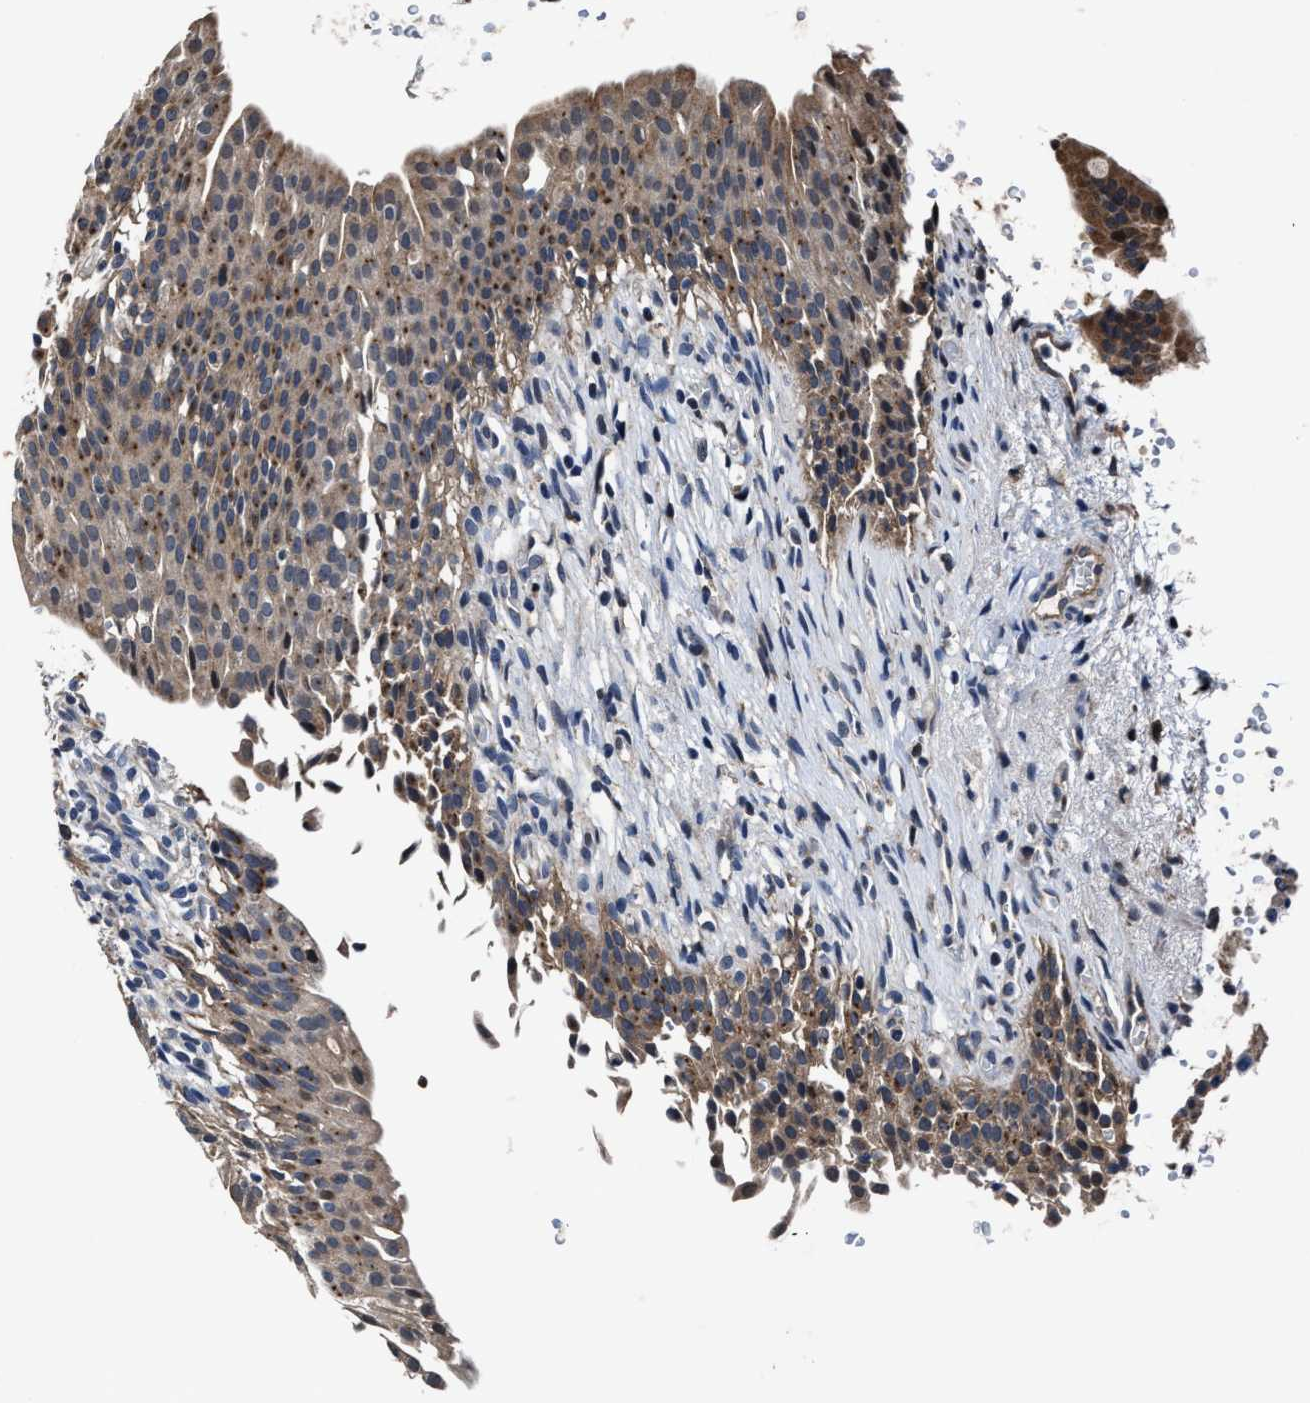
{"staining": {"intensity": "moderate", "quantity": ">75%", "location": "cytoplasmic/membranous"}, "tissue": "urinary bladder", "cell_type": "Urothelial cells", "image_type": "normal", "snomed": [{"axis": "morphology", "description": "Normal tissue, NOS"}, {"axis": "topography", "description": "Urinary bladder"}], "caption": "A medium amount of moderate cytoplasmic/membranous staining is present in about >75% of urothelial cells in unremarkable urinary bladder.", "gene": "TMEM53", "patient": {"sex": "female", "age": 60}}